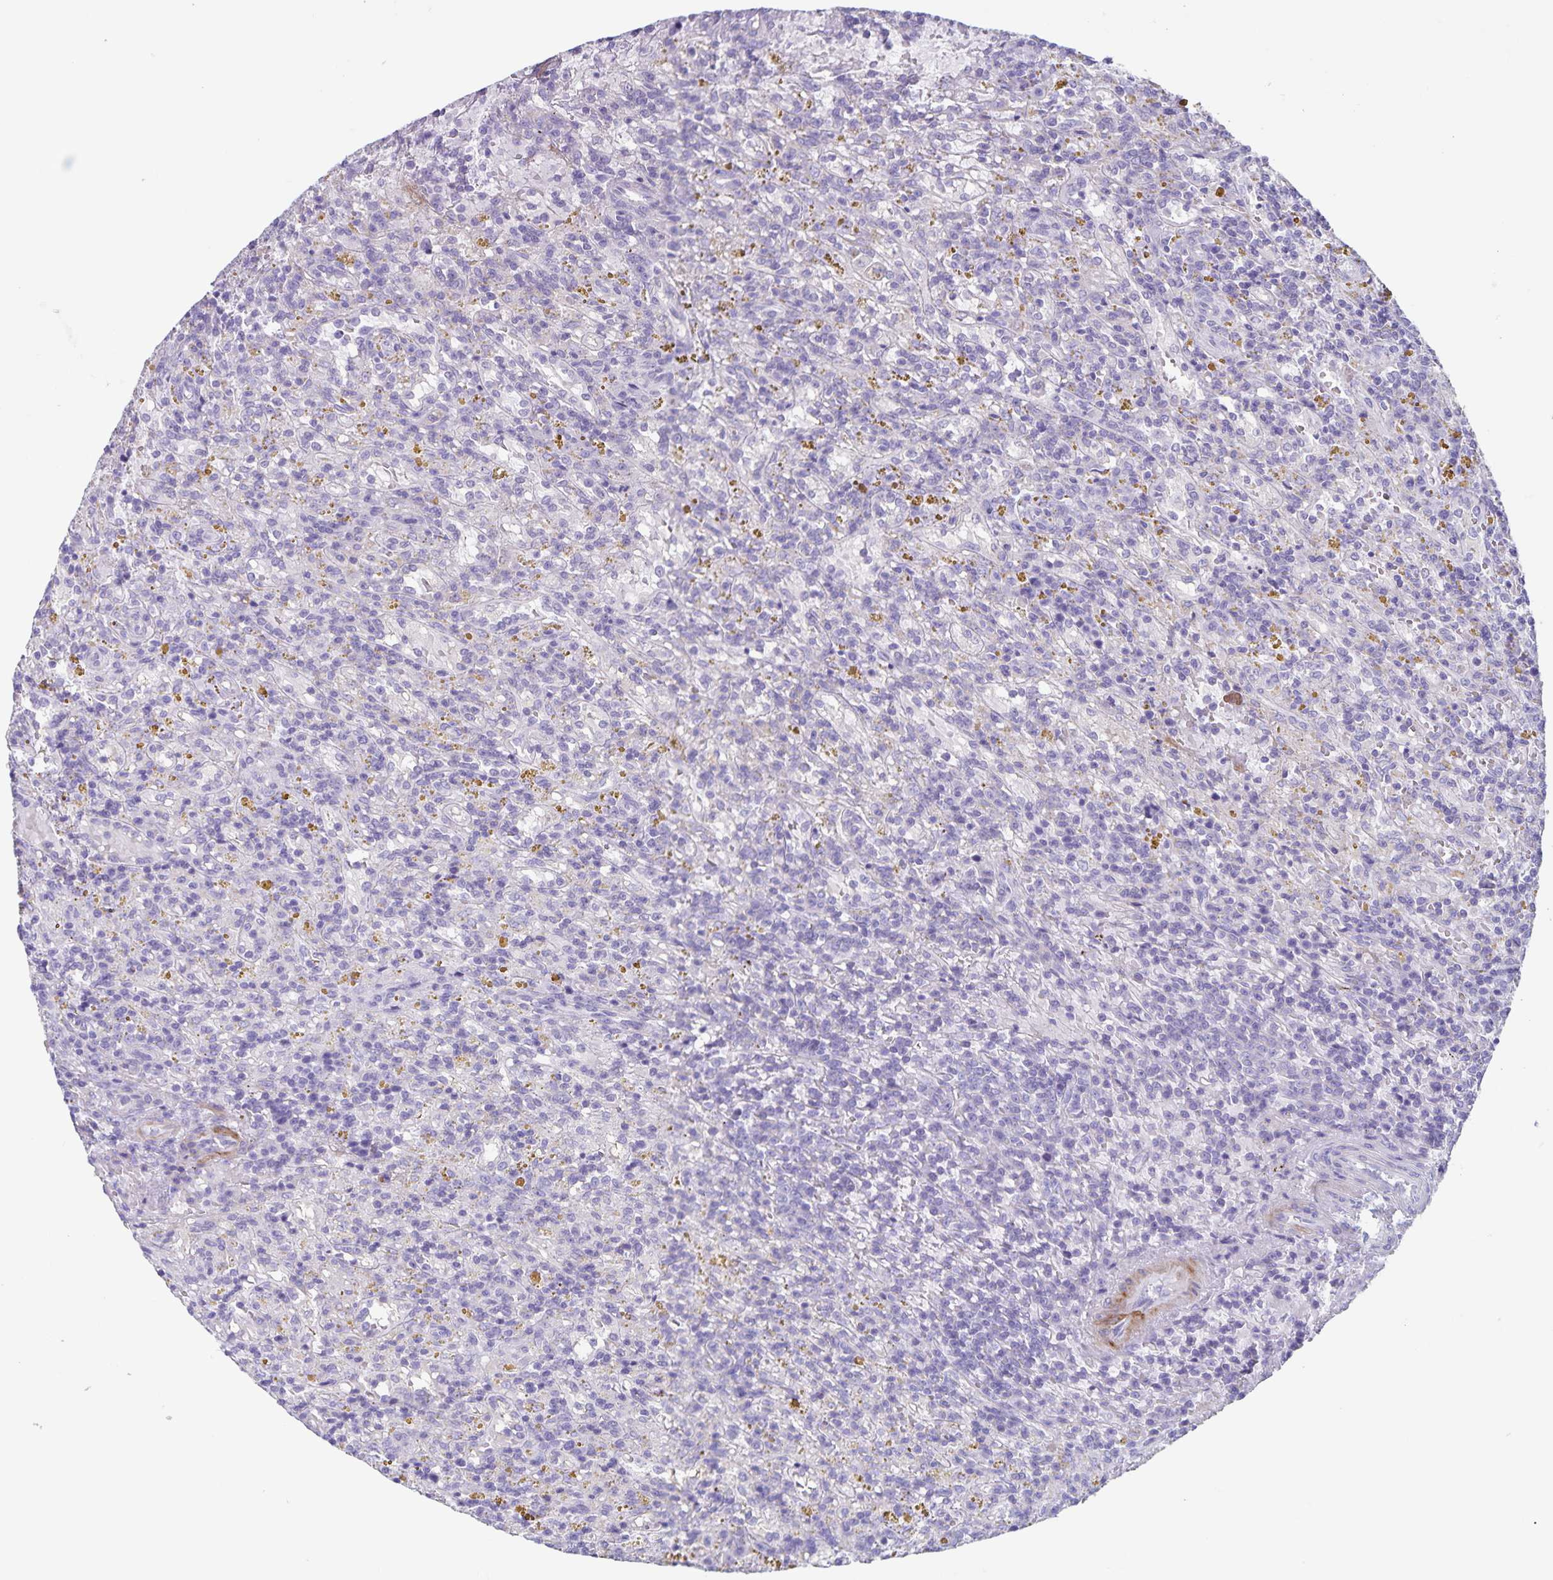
{"staining": {"intensity": "negative", "quantity": "none", "location": "none"}, "tissue": "lymphoma", "cell_type": "Tumor cells", "image_type": "cancer", "snomed": [{"axis": "morphology", "description": "Malignant lymphoma, non-Hodgkin's type, Low grade"}, {"axis": "topography", "description": "Spleen"}], "caption": "Immunohistochemical staining of malignant lymphoma, non-Hodgkin's type (low-grade) reveals no significant positivity in tumor cells.", "gene": "C11orf42", "patient": {"sex": "female", "age": 65}}